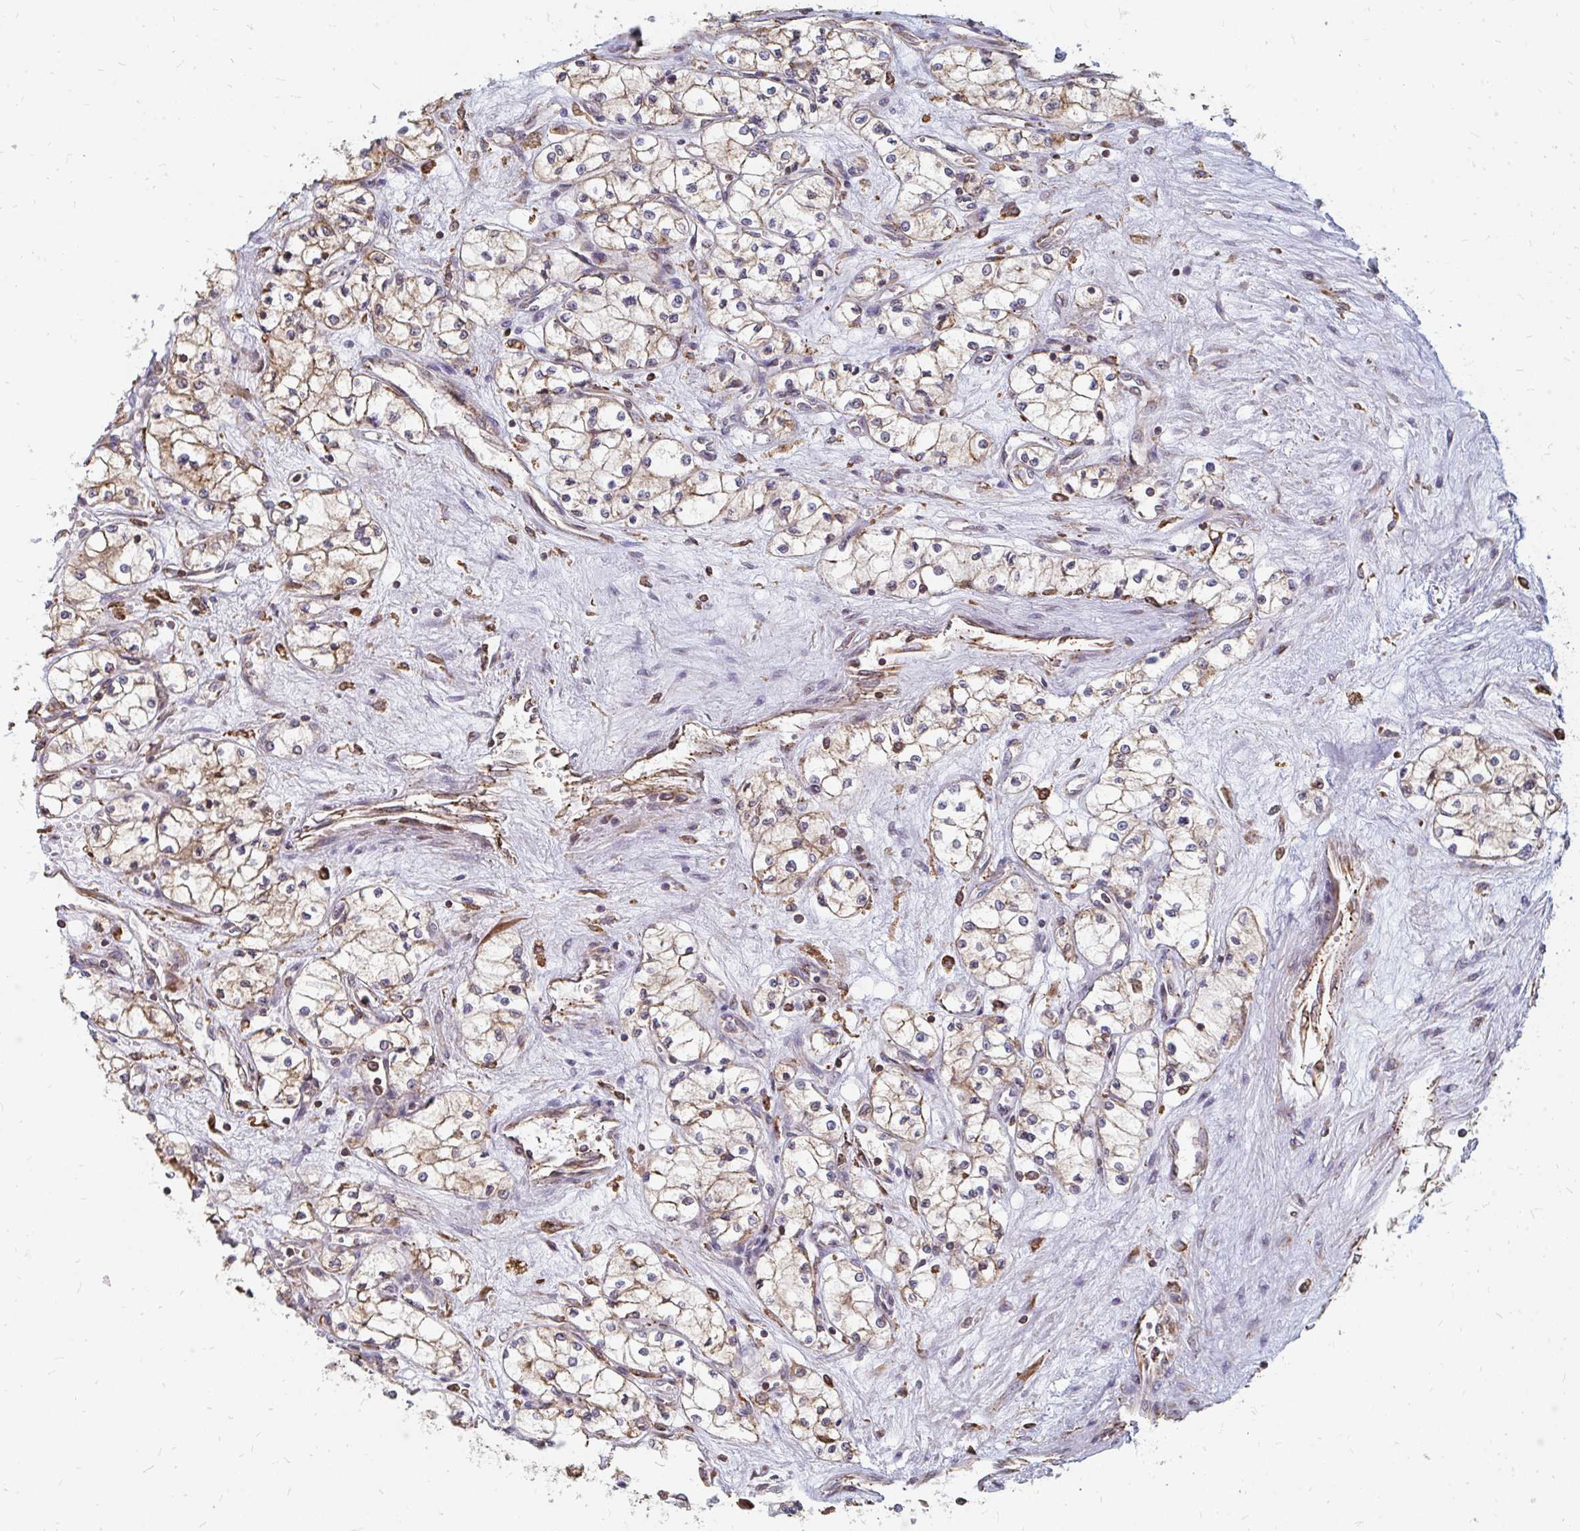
{"staining": {"intensity": "weak", "quantity": "25%-75%", "location": "cytoplasmic/membranous"}, "tissue": "renal cancer", "cell_type": "Tumor cells", "image_type": "cancer", "snomed": [{"axis": "morphology", "description": "Normal tissue, NOS"}, {"axis": "morphology", "description": "Adenocarcinoma, NOS"}, {"axis": "topography", "description": "Kidney"}], "caption": "Protein staining reveals weak cytoplasmic/membranous positivity in approximately 25%-75% of tumor cells in adenocarcinoma (renal).", "gene": "PPP1R13L", "patient": {"sex": "male", "age": 59}}